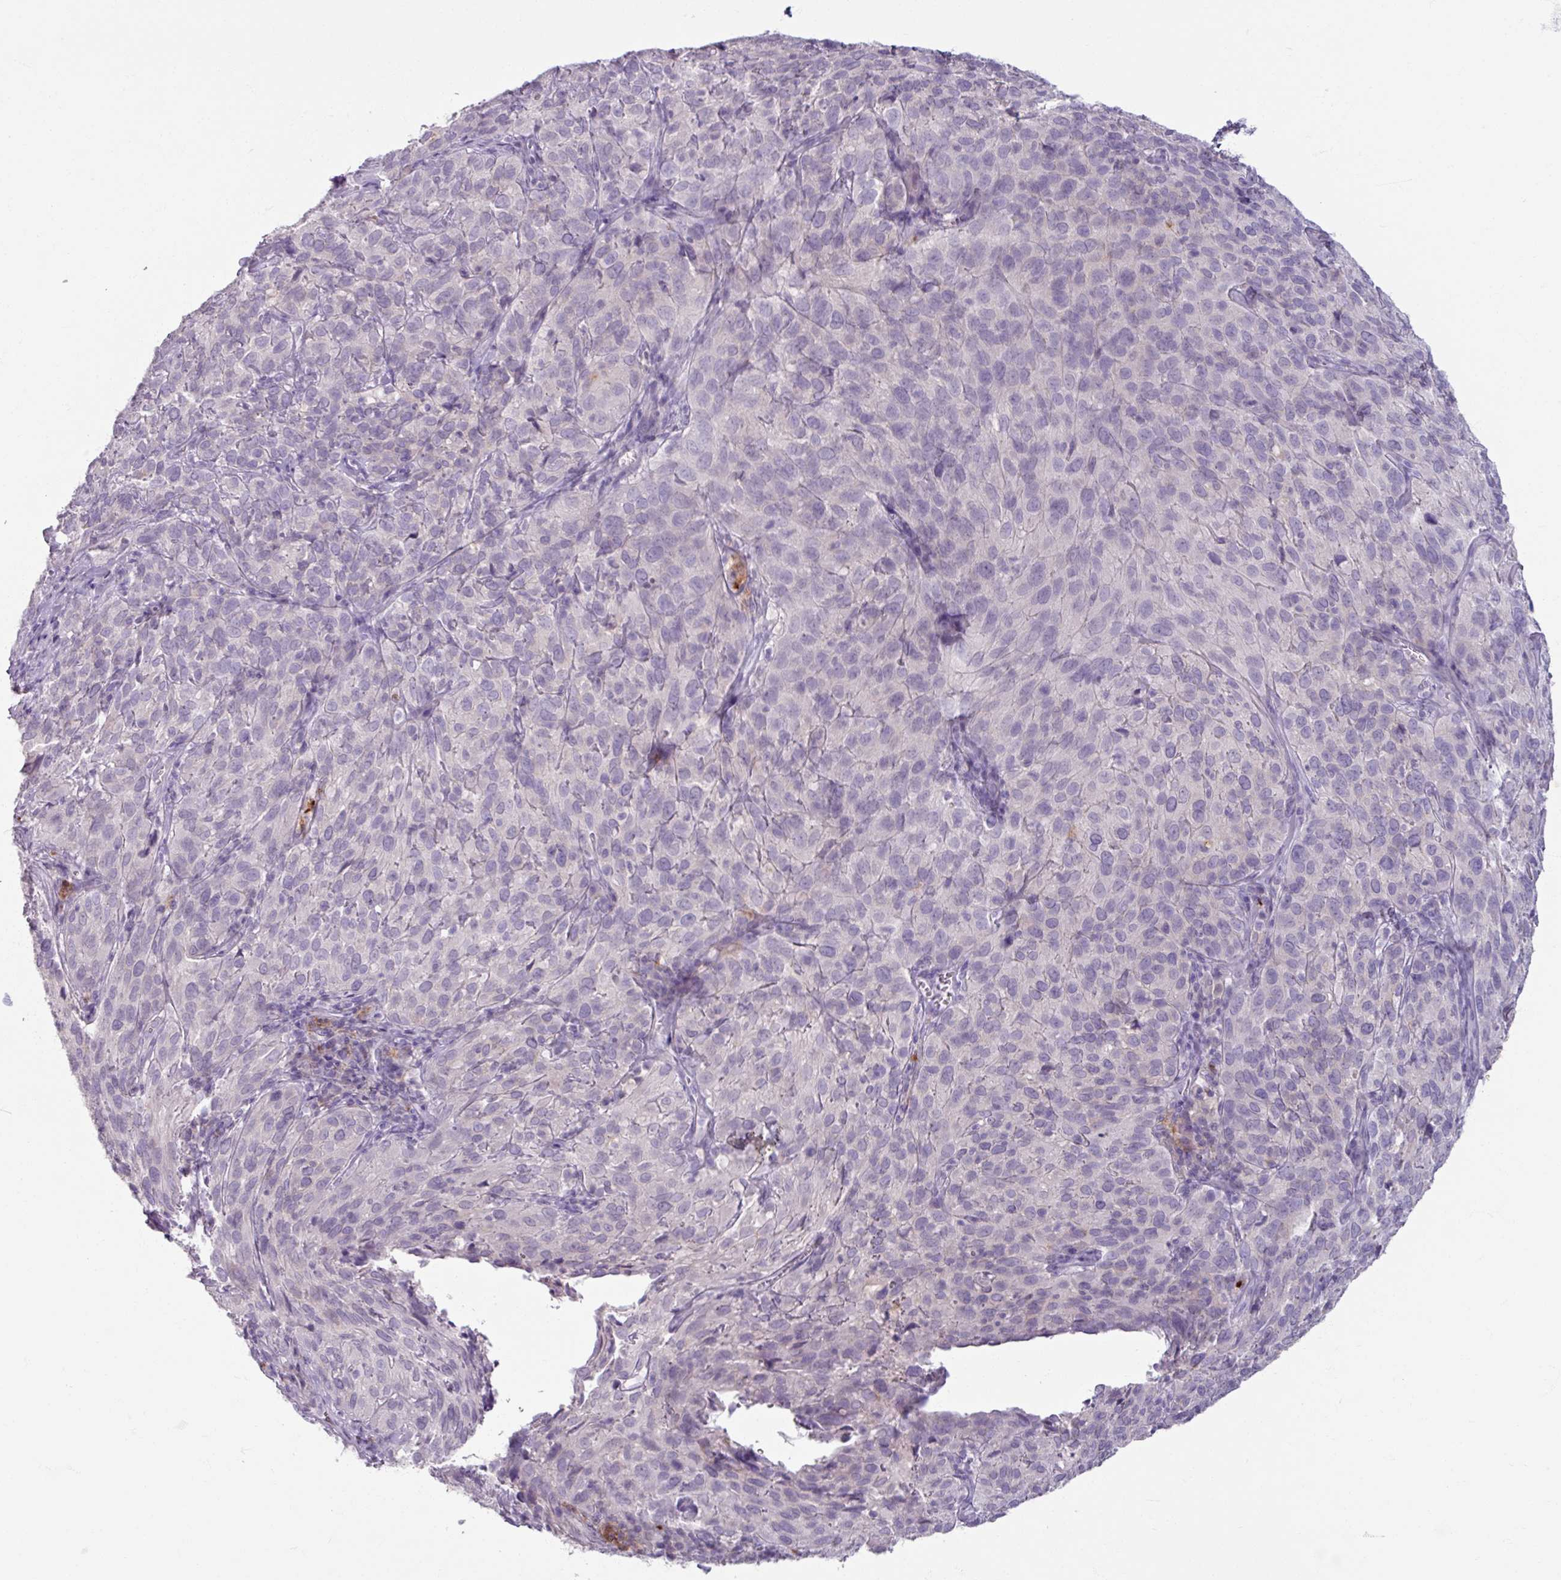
{"staining": {"intensity": "negative", "quantity": "none", "location": "none"}, "tissue": "cervical cancer", "cell_type": "Tumor cells", "image_type": "cancer", "snomed": [{"axis": "morphology", "description": "Squamous cell carcinoma, NOS"}, {"axis": "topography", "description": "Cervix"}], "caption": "This is a photomicrograph of immunohistochemistry staining of cervical cancer (squamous cell carcinoma), which shows no positivity in tumor cells.", "gene": "SLC27A5", "patient": {"sex": "female", "age": 51}}